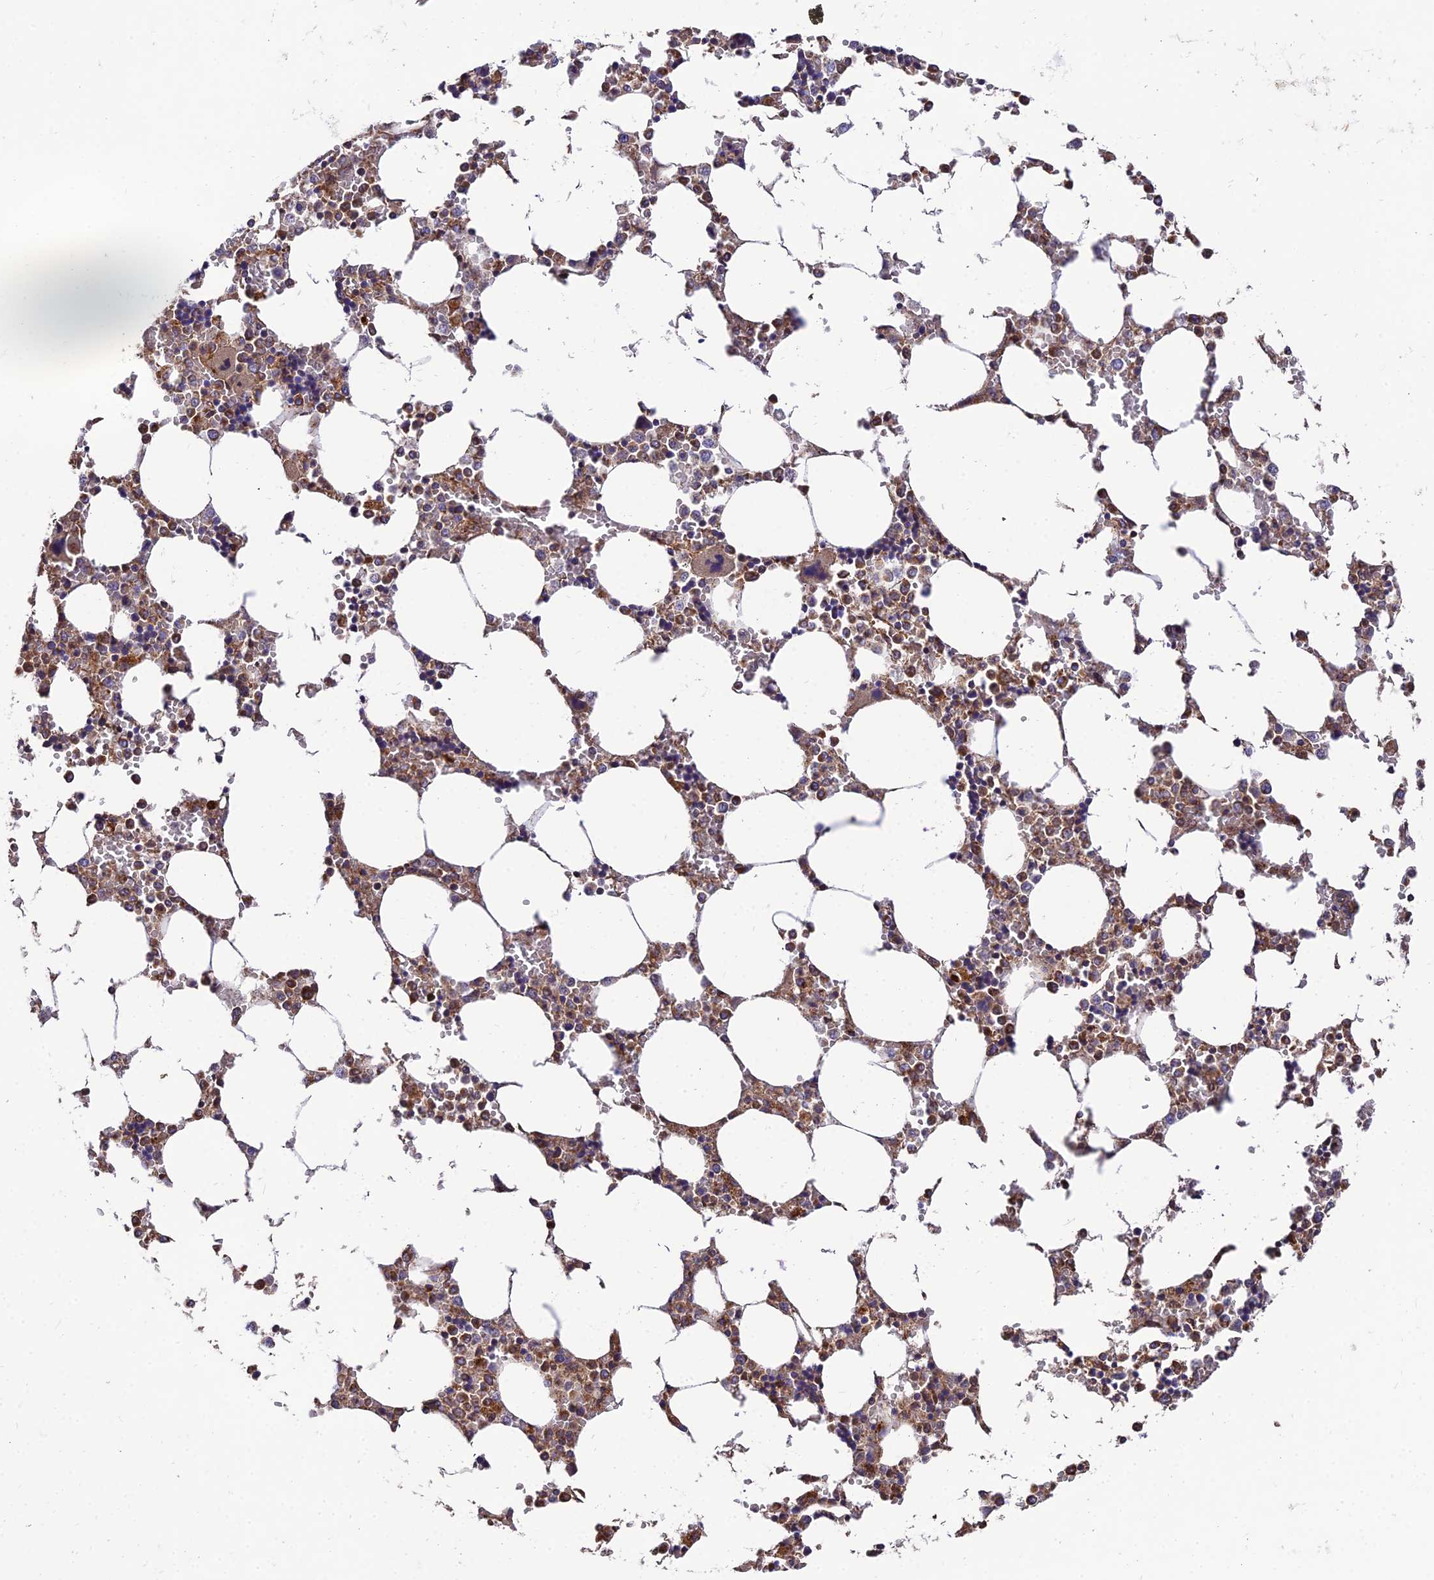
{"staining": {"intensity": "moderate", "quantity": ">75%", "location": "cytoplasmic/membranous"}, "tissue": "bone marrow", "cell_type": "Hematopoietic cells", "image_type": "normal", "snomed": [{"axis": "morphology", "description": "Normal tissue, NOS"}, {"axis": "topography", "description": "Bone marrow"}], "caption": "Brown immunohistochemical staining in normal bone marrow reveals moderate cytoplasmic/membranous staining in approximately >75% of hematopoietic cells.", "gene": "PODNL1", "patient": {"sex": "male", "age": 64}}